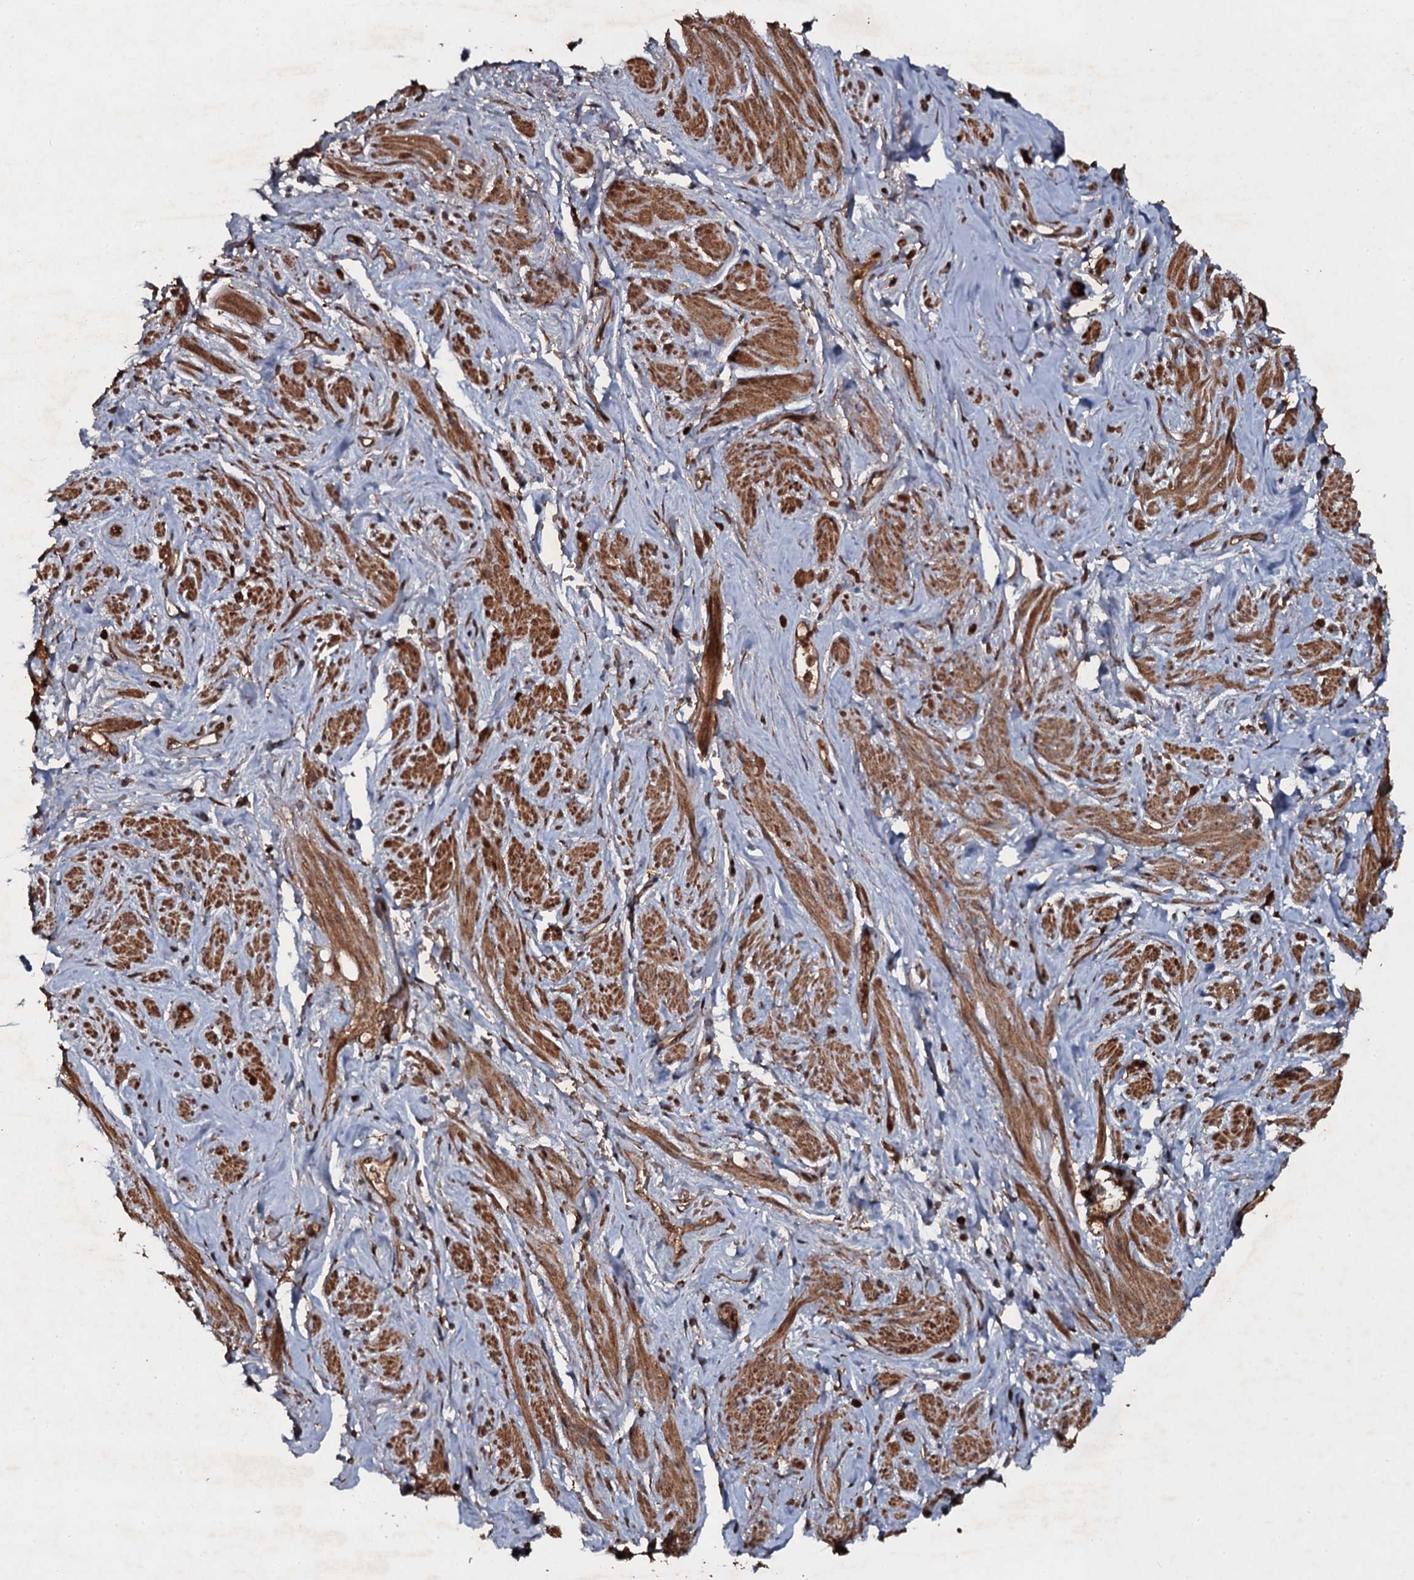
{"staining": {"intensity": "moderate", "quantity": "25%-75%", "location": "cytoplasmic/membranous"}, "tissue": "smooth muscle", "cell_type": "Smooth muscle cells", "image_type": "normal", "snomed": [{"axis": "morphology", "description": "Normal tissue, NOS"}, {"axis": "topography", "description": "Smooth muscle"}, {"axis": "topography", "description": "Peripheral nerve tissue"}], "caption": "Brown immunohistochemical staining in normal smooth muscle shows moderate cytoplasmic/membranous staining in about 25%-75% of smooth muscle cells.", "gene": "ADGRG3", "patient": {"sex": "male", "age": 69}}